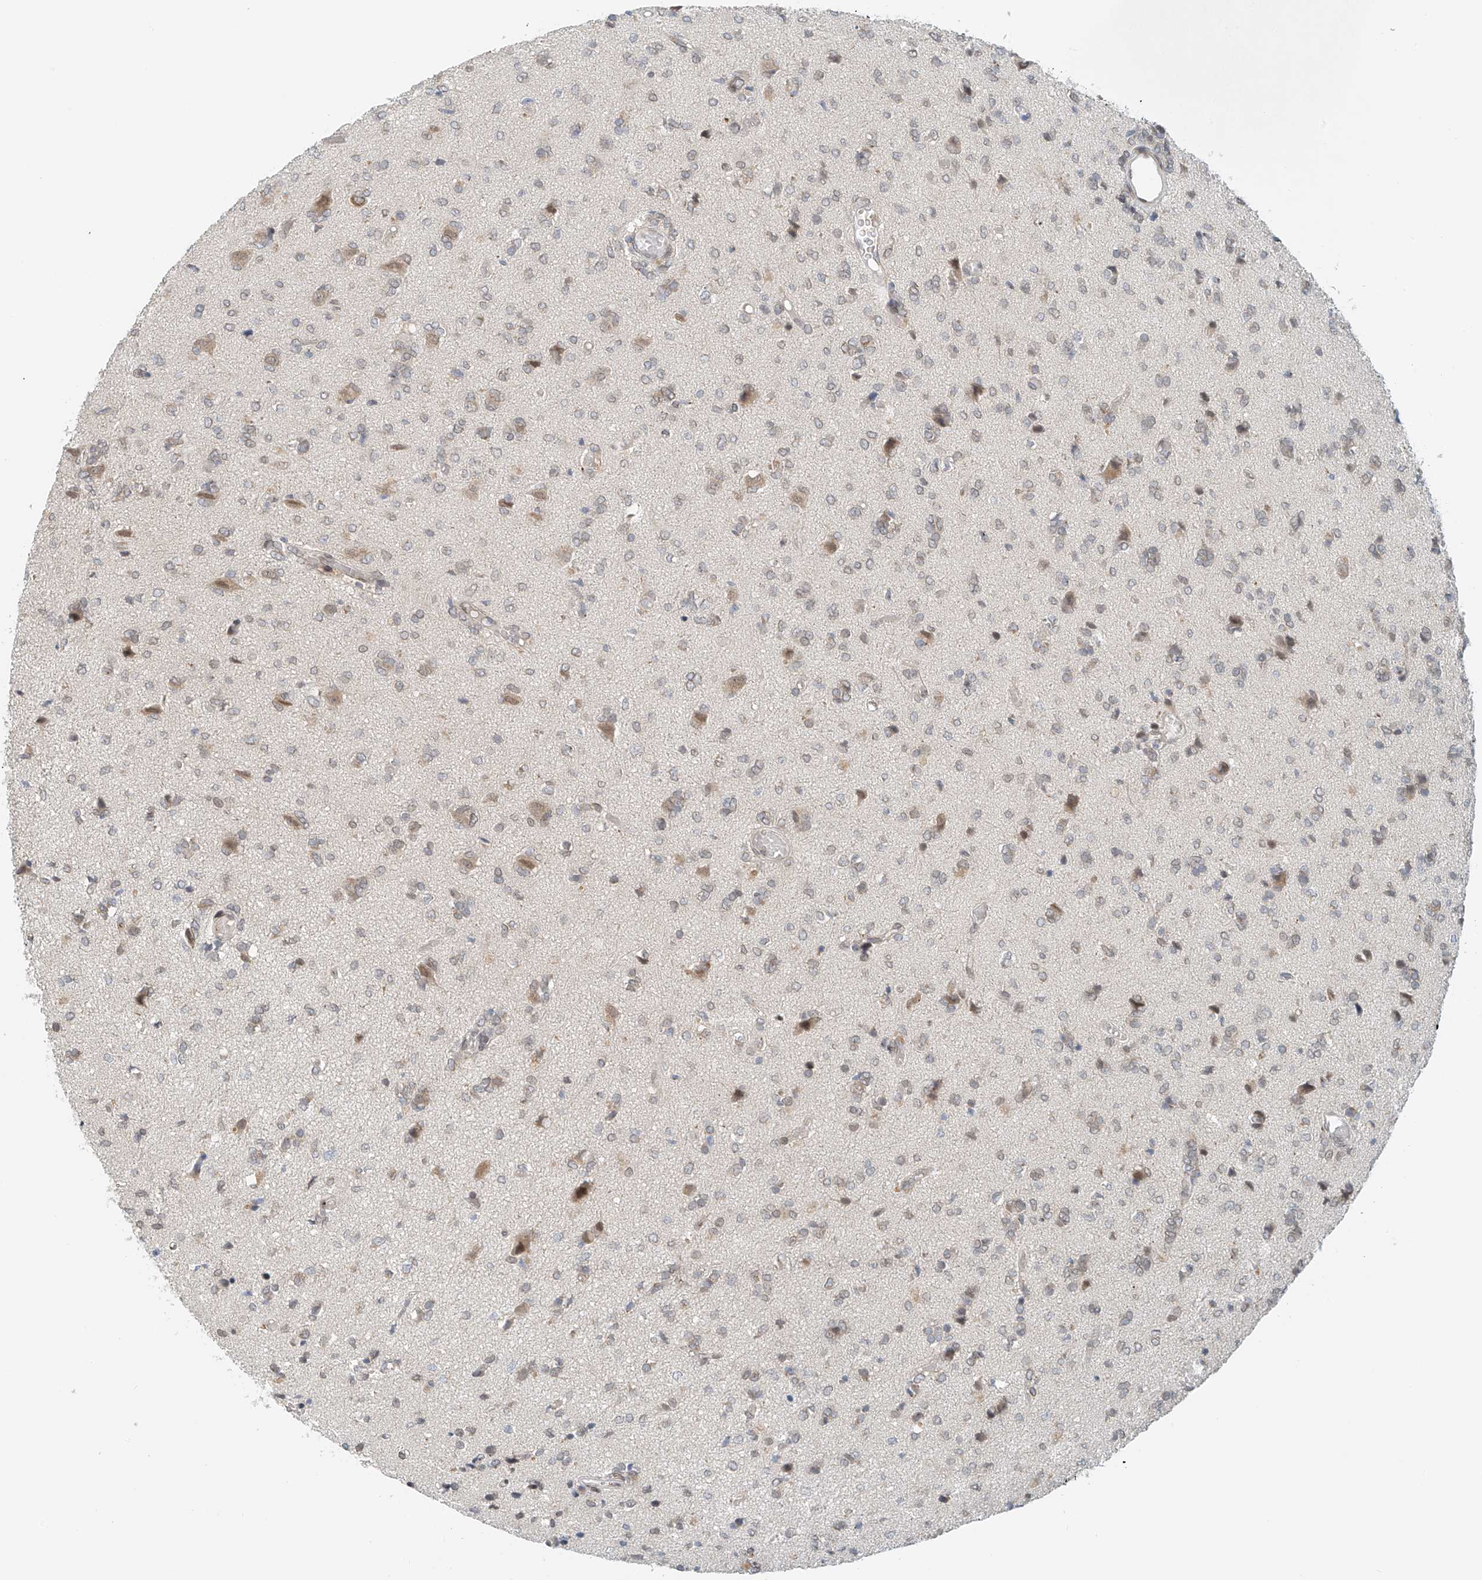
{"staining": {"intensity": "negative", "quantity": "none", "location": "none"}, "tissue": "glioma", "cell_type": "Tumor cells", "image_type": "cancer", "snomed": [{"axis": "morphology", "description": "Glioma, malignant, High grade"}, {"axis": "topography", "description": "Brain"}], "caption": "The IHC histopathology image has no significant expression in tumor cells of high-grade glioma (malignant) tissue.", "gene": "STARD9", "patient": {"sex": "female", "age": 59}}